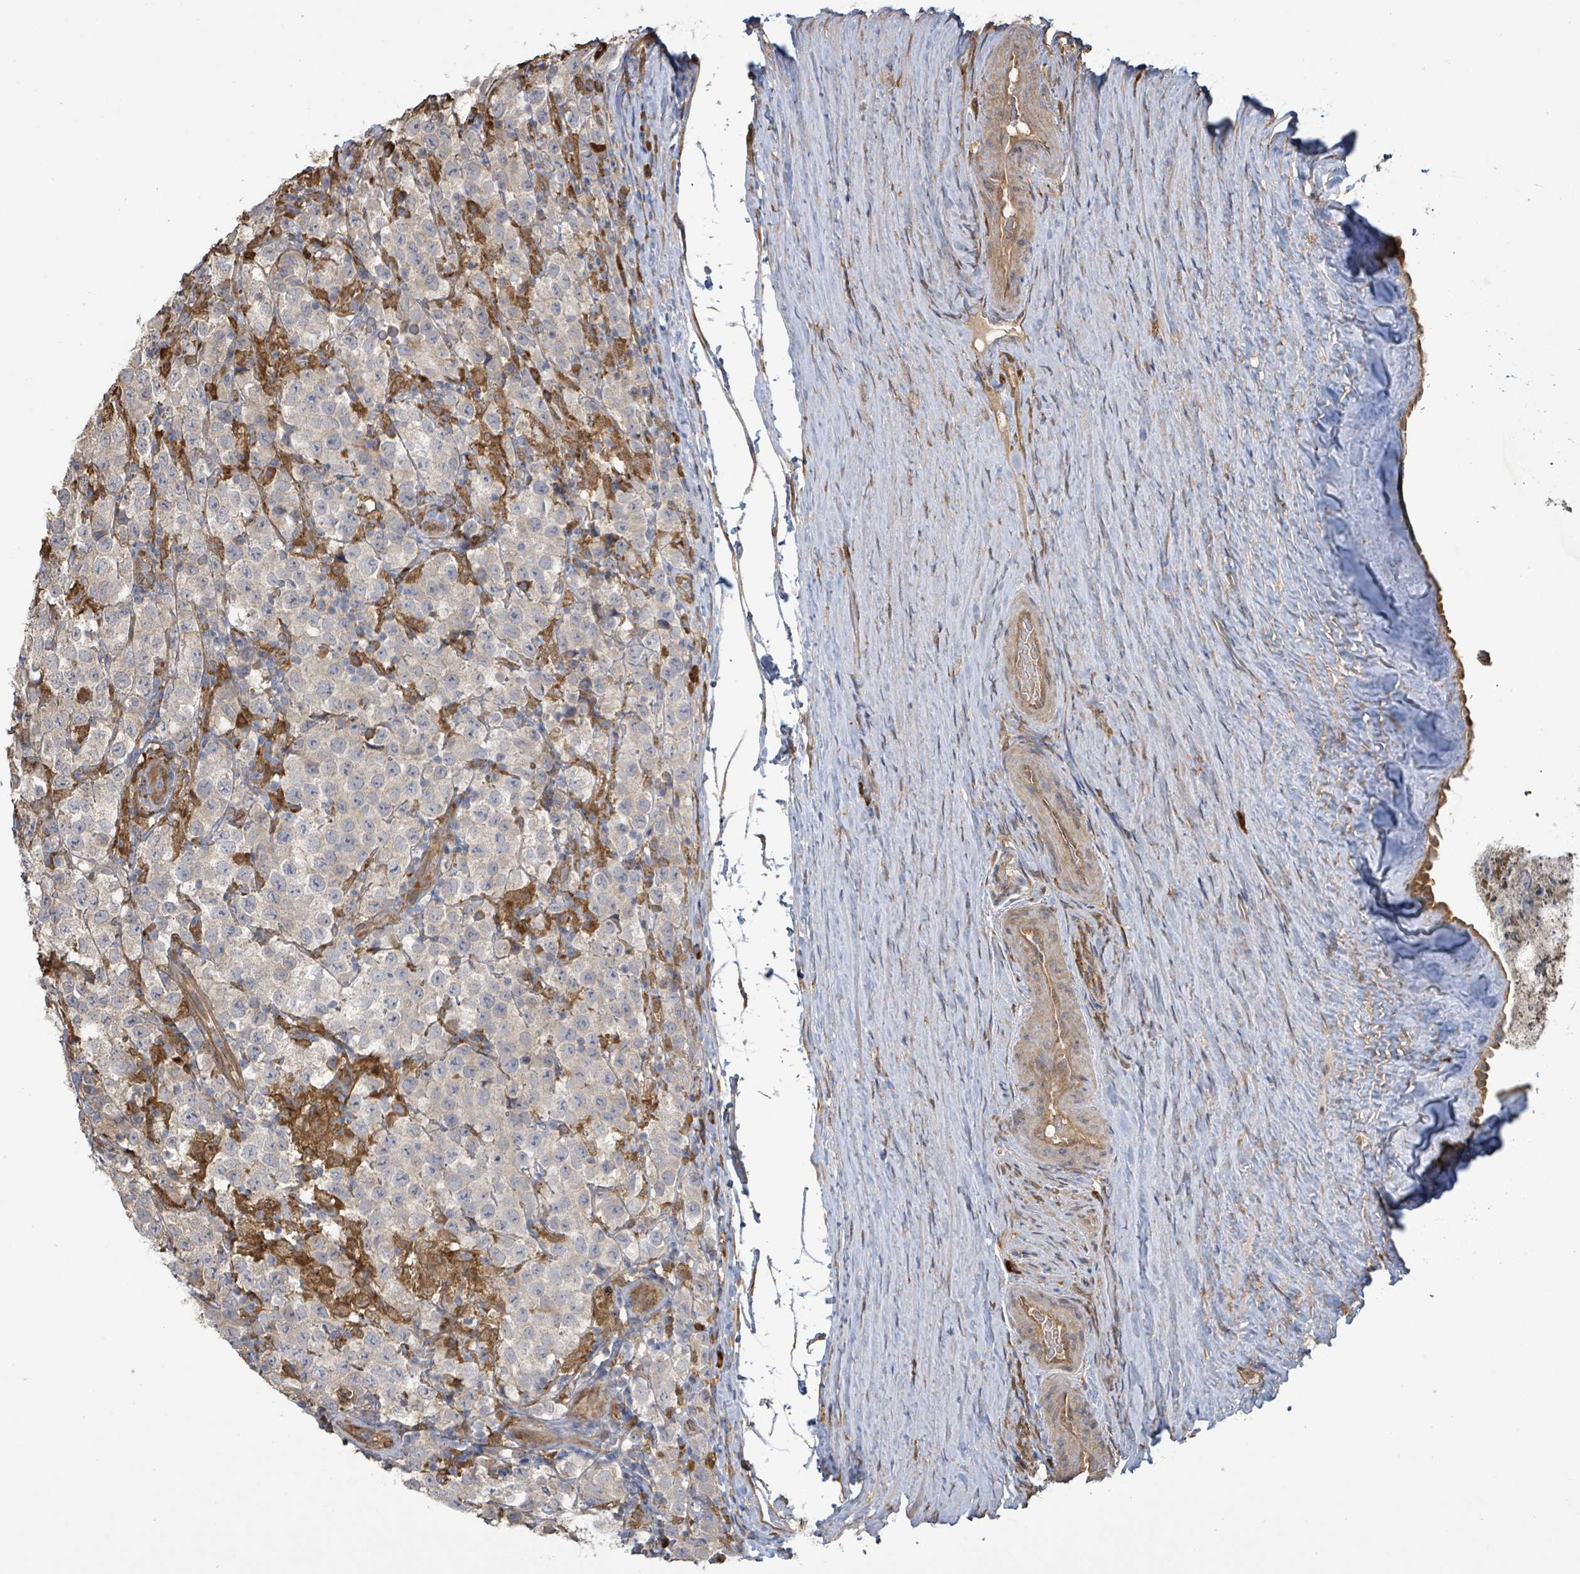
{"staining": {"intensity": "negative", "quantity": "none", "location": "none"}, "tissue": "testis cancer", "cell_type": "Tumor cells", "image_type": "cancer", "snomed": [{"axis": "morphology", "description": "Seminoma, NOS"}, {"axis": "morphology", "description": "Carcinoma, Embryonal, NOS"}, {"axis": "topography", "description": "Testis"}], "caption": "This is an immunohistochemistry histopathology image of human testis cancer. There is no expression in tumor cells.", "gene": "ARPIN", "patient": {"sex": "male", "age": 41}}